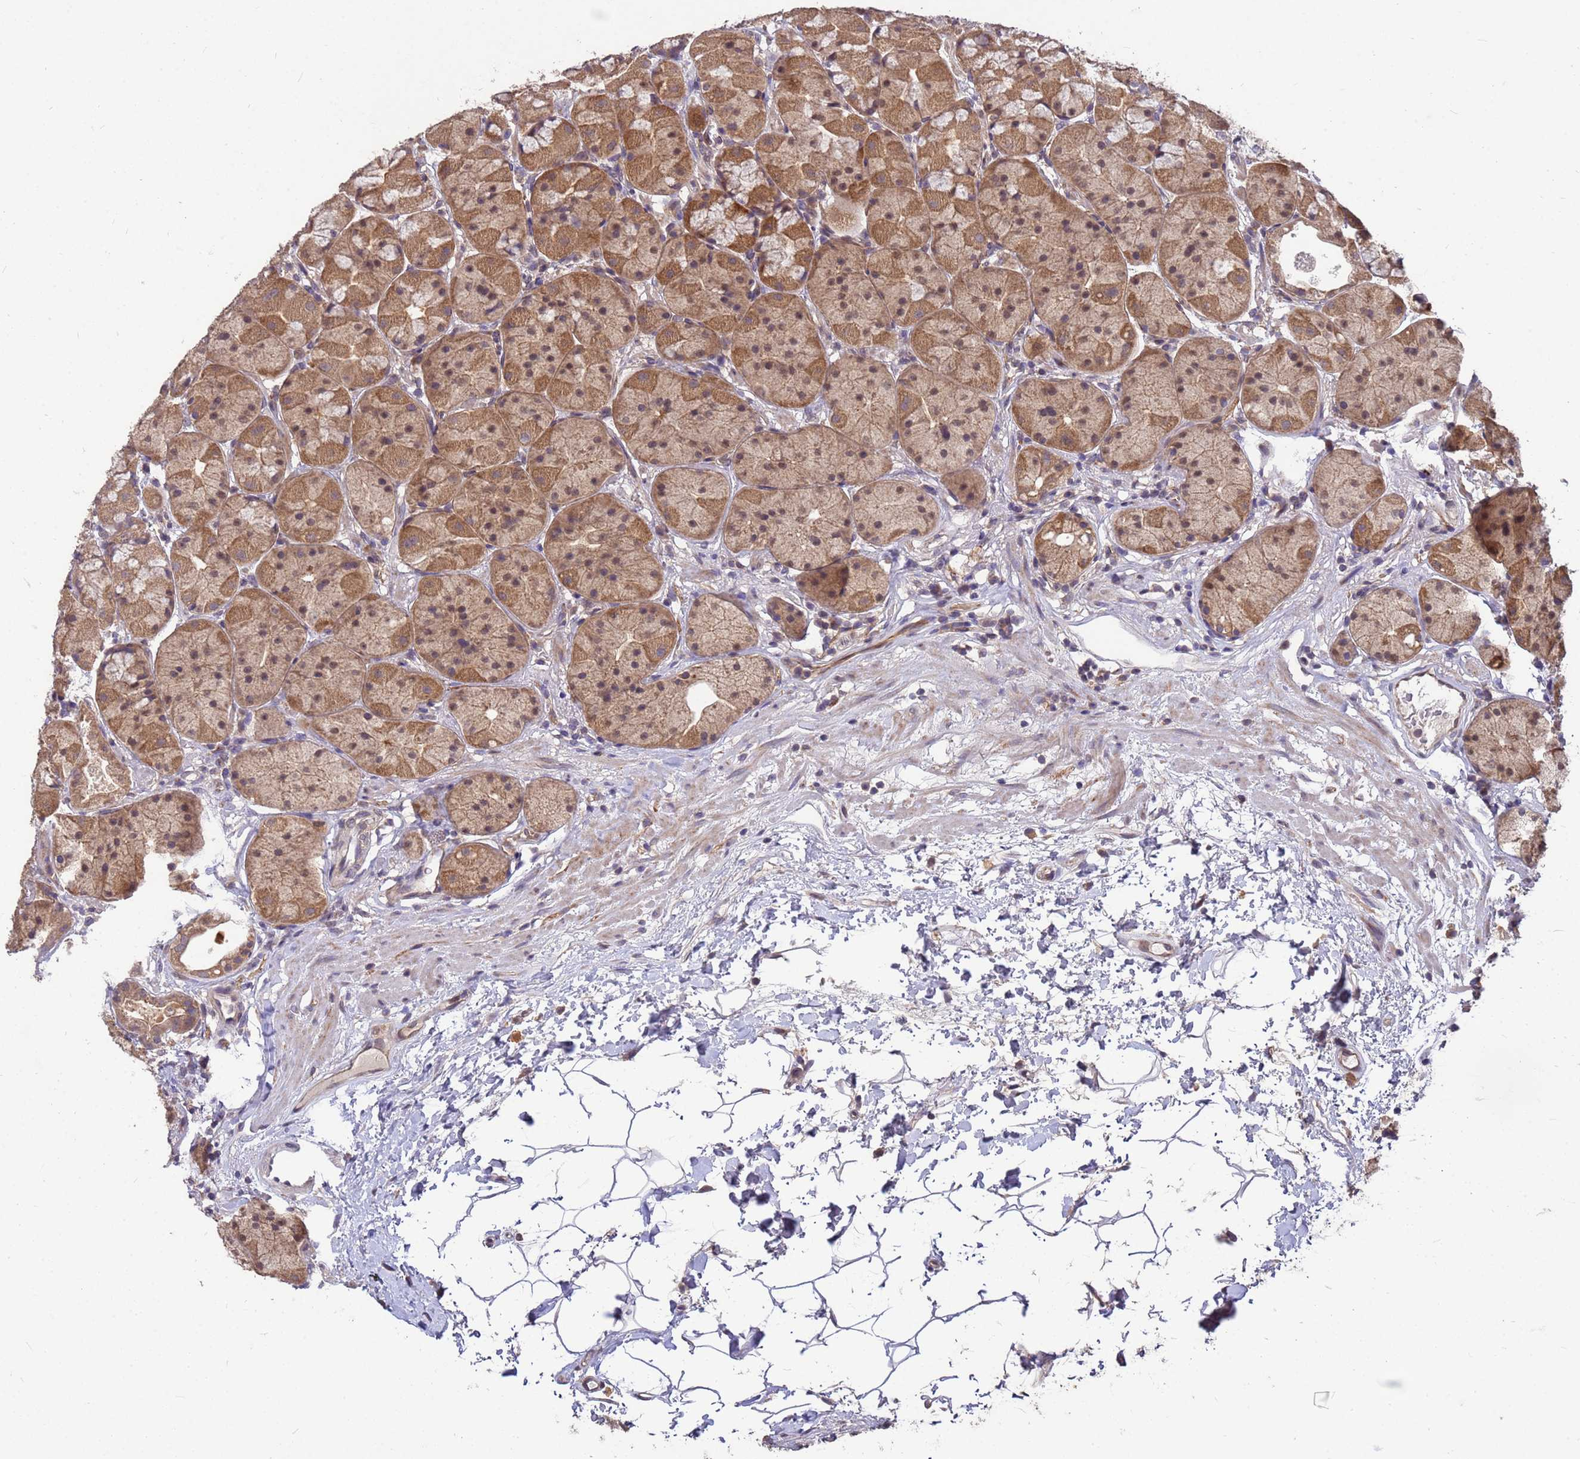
{"staining": {"intensity": "moderate", "quantity": ">75%", "location": "cytoplasmic/membranous"}, "tissue": "stomach", "cell_type": "Glandular cells", "image_type": "normal", "snomed": [{"axis": "morphology", "description": "Normal tissue, NOS"}, {"axis": "topography", "description": "Stomach"}], "caption": "The immunohistochemical stain highlights moderate cytoplasmic/membranous expression in glandular cells of normal stomach.", "gene": "PPP2CA", "patient": {"sex": "male", "age": 57}}